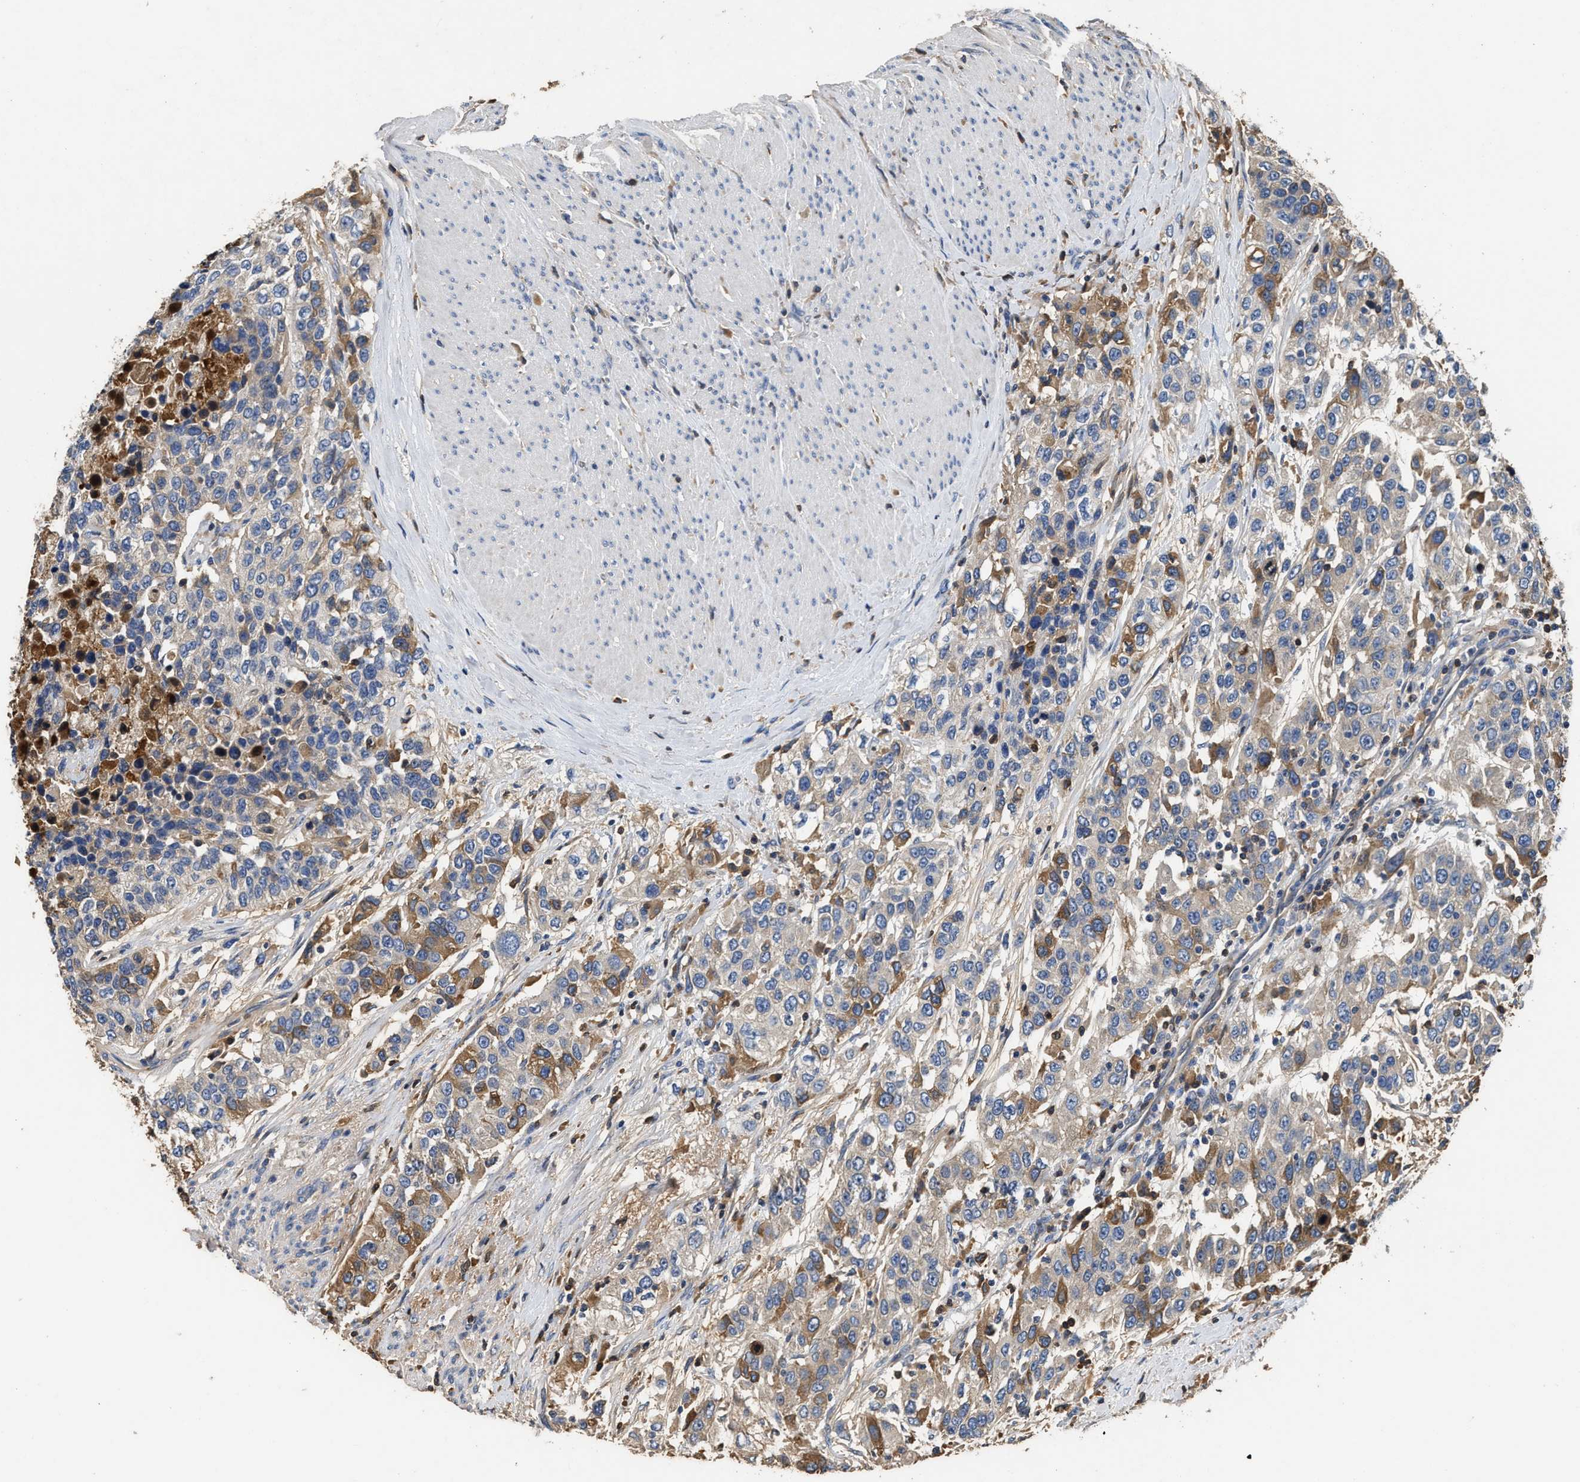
{"staining": {"intensity": "moderate", "quantity": "<25%", "location": "cytoplasmic/membranous"}, "tissue": "urothelial cancer", "cell_type": "Tumor cells", "image_type": "cancer", "snomed": [{"axis": "morphology", "description": "Urothelial carcinoma, High grade"}, {"axis": "topography", "description": "Urinary bladder"}], "caption": "Human high-grade urothelial carcinoma stained with a protein marker reveals moderate staining in tumor cells.", "gene": "C3", "patient": {"sex": "female", "age": 80}}